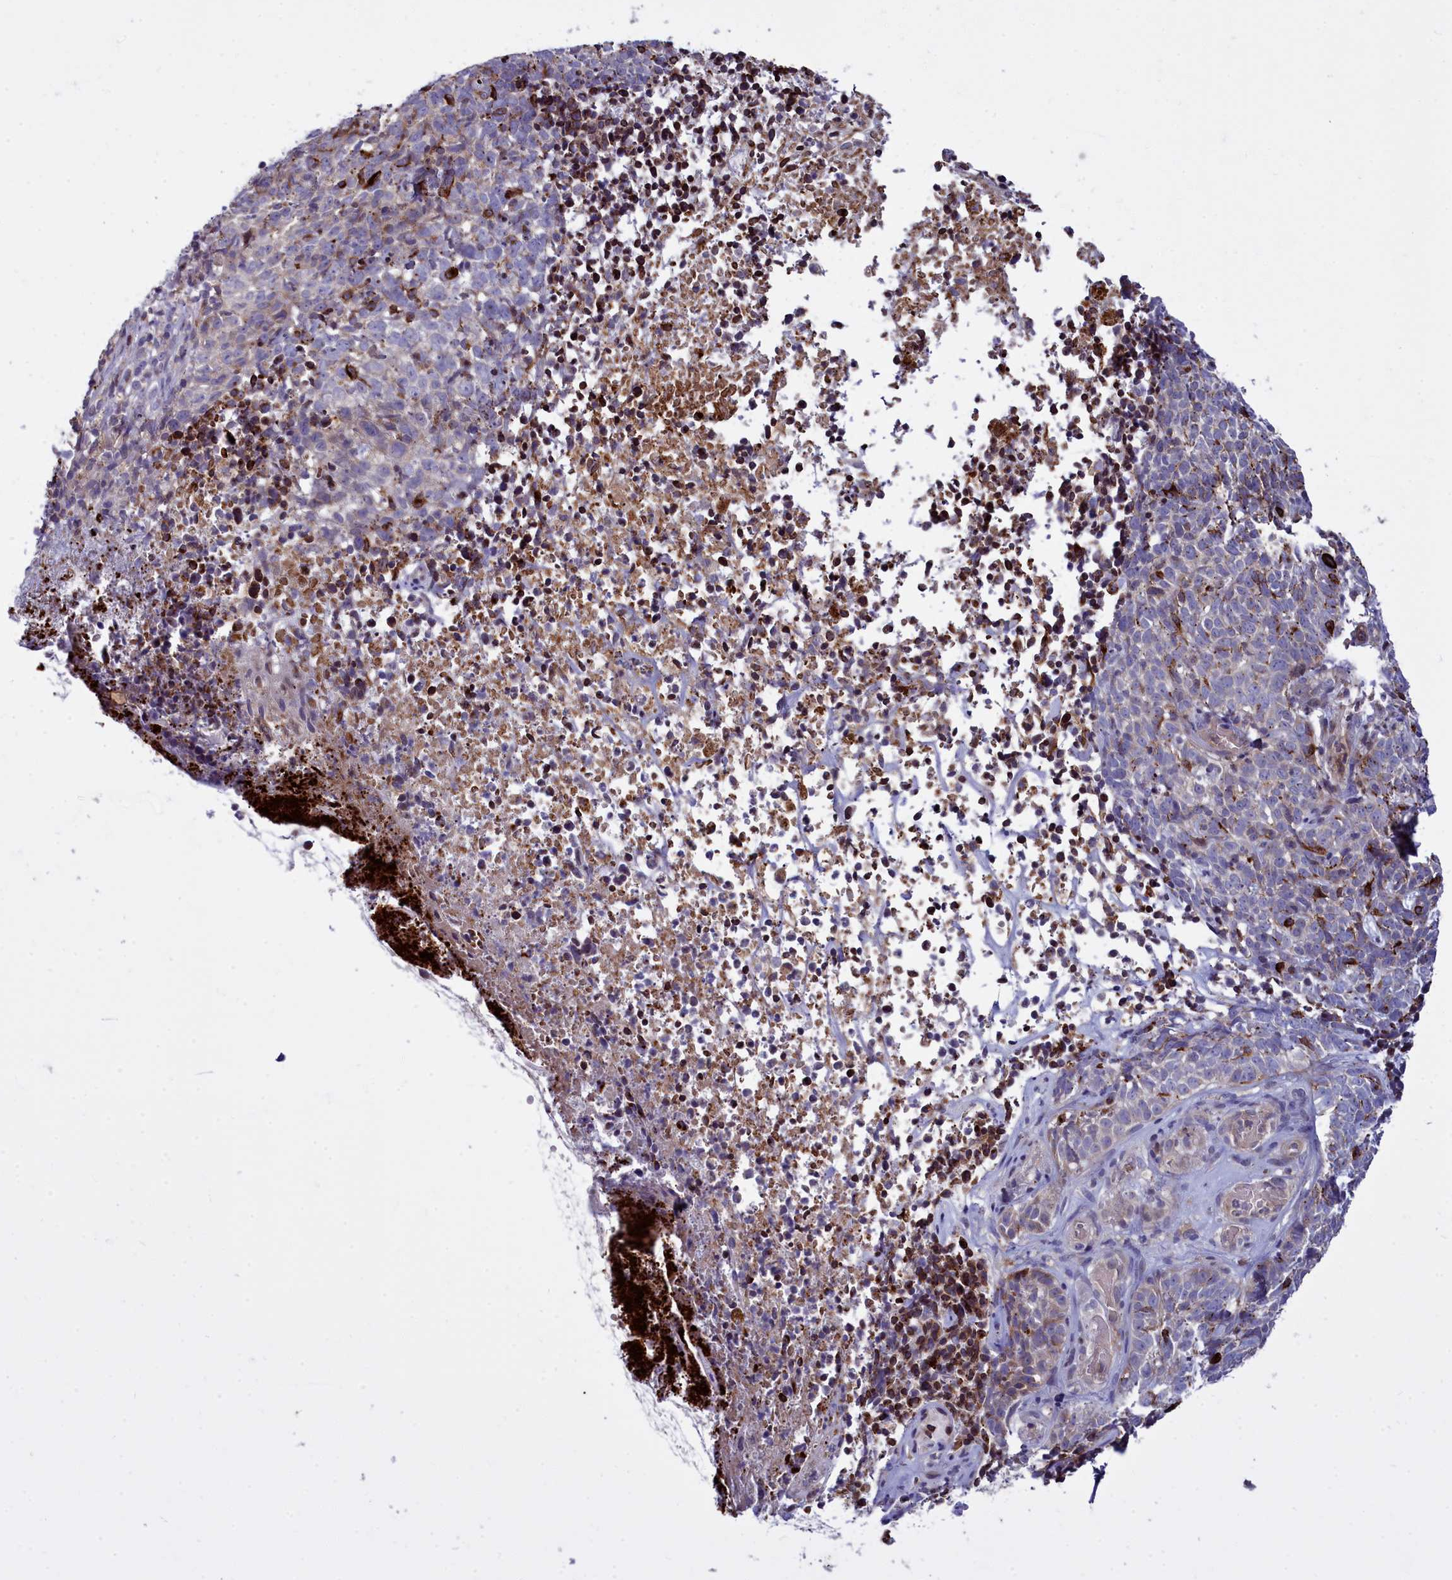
{"staining": {"intensity": "negative", "quantity": "none", "location": "none"}, "tissue": "skin cancer", "cell_type": "Tumor cells", "image_type": "cancer", "snomed": [{"axis": "morphology", "description": "Basal cell carcinoma"}, {"axis": "topography", "description": "Skin"}], "caption": "Tumor cells show no significant staining in basal cell carcinoma (skin).", "gene": "RAPGEF4", "patient": {"sex": "female", "age": 84}}